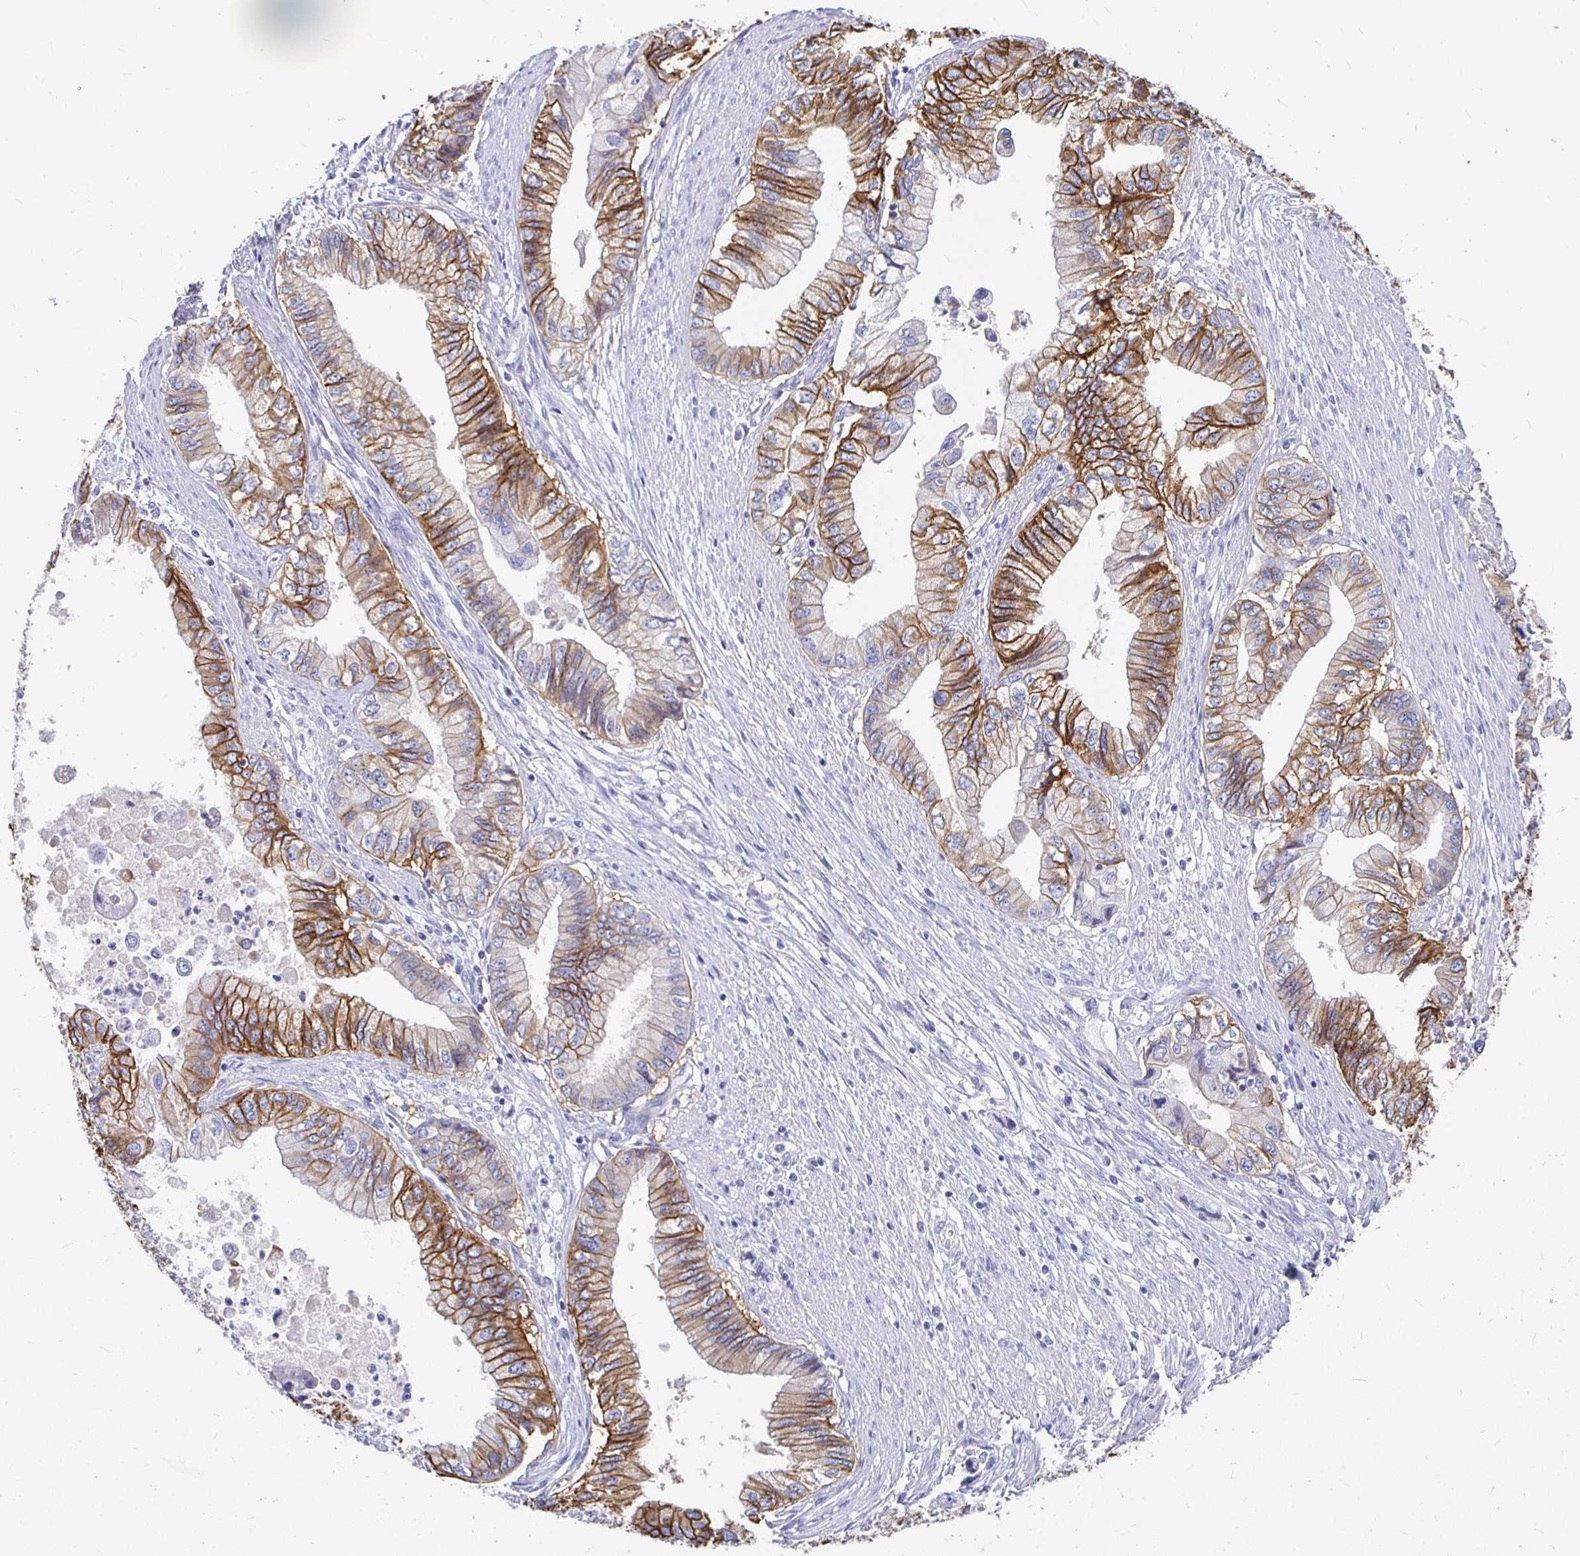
{"staining": {"intensity": "moderate", "quantity": "25%-75%", "location": "cytoplasmic/membranous"}, "tissue": "stomach cancer", "cell_type": "Tumor cells", "image_type": "cancer", "snomed": [{"axis": "morphology", "description": "Adenocarcinoma, NOS"}, {"axis": "topography", "description": "Pancreas"}, {"axis": "topography", "description": "Stomach, upper"}], "caption": "Stomach cancer (adenocarcinoma) tissue reveals moderate cytoplasmic/membranous positivity in about 25%-75% of tumor cells, visualized by immunohistochemistry.", "gene": "CA9", "patient": {"sex": "male", "age": 77}}